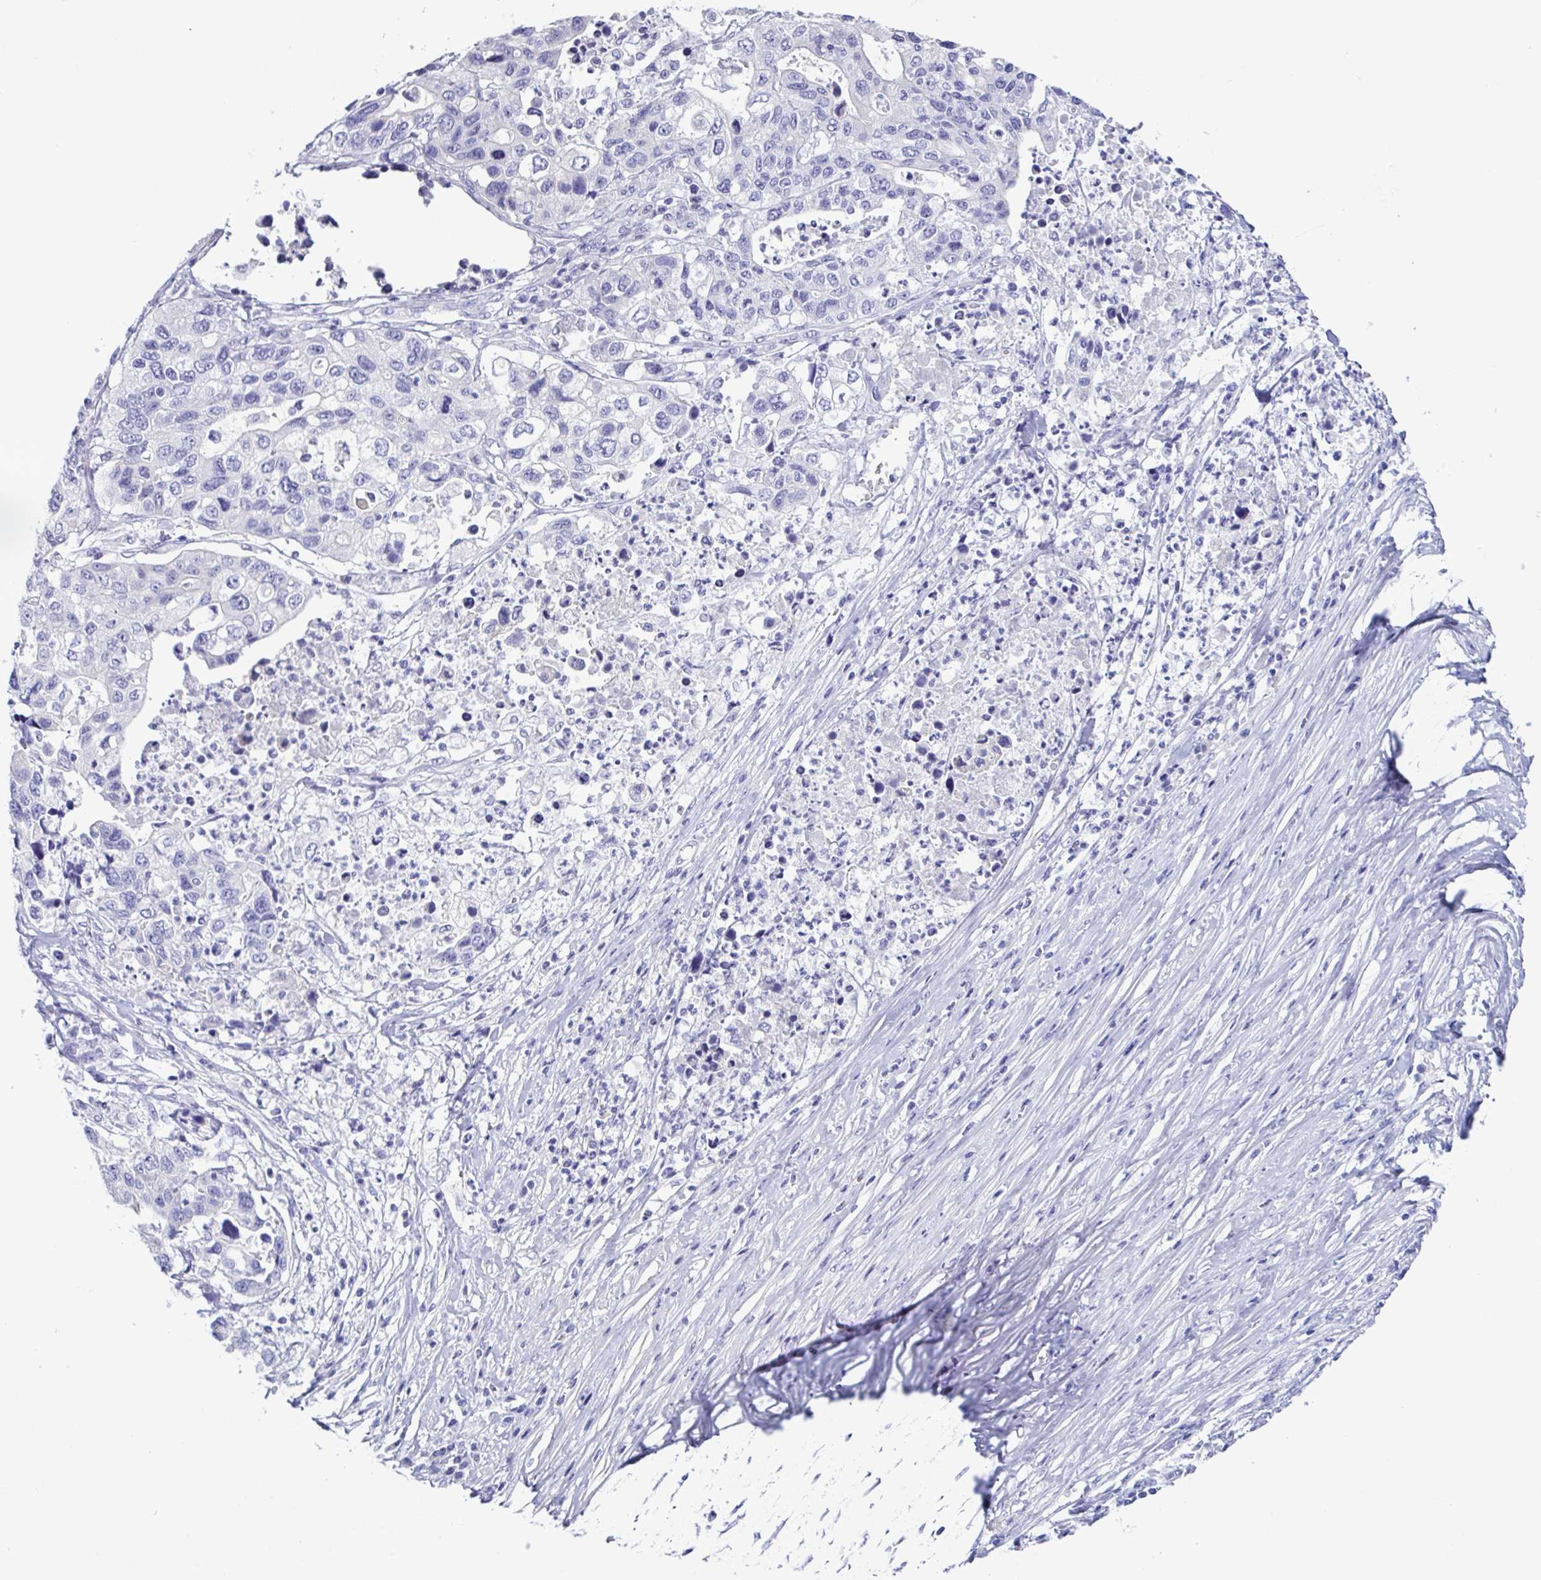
{"staining": {"intensity": "negative", "quantity": "none", "location": "none"}, "tissue": "stomach cancer", "cell_type": "Tumor cells", "image_type": "cancer", "snomed": [{"axis": "morphology", "description": "Adenocarcinoma, NOS"}, {"axis": "topography", "description": "Stomach, upper"}], "caption": "An image of human stomach cancer (adenocarcinoma) is negative for staining in tumor cells.", "gene": "MED11", "patient": {"sex": "female", "age": 67}}